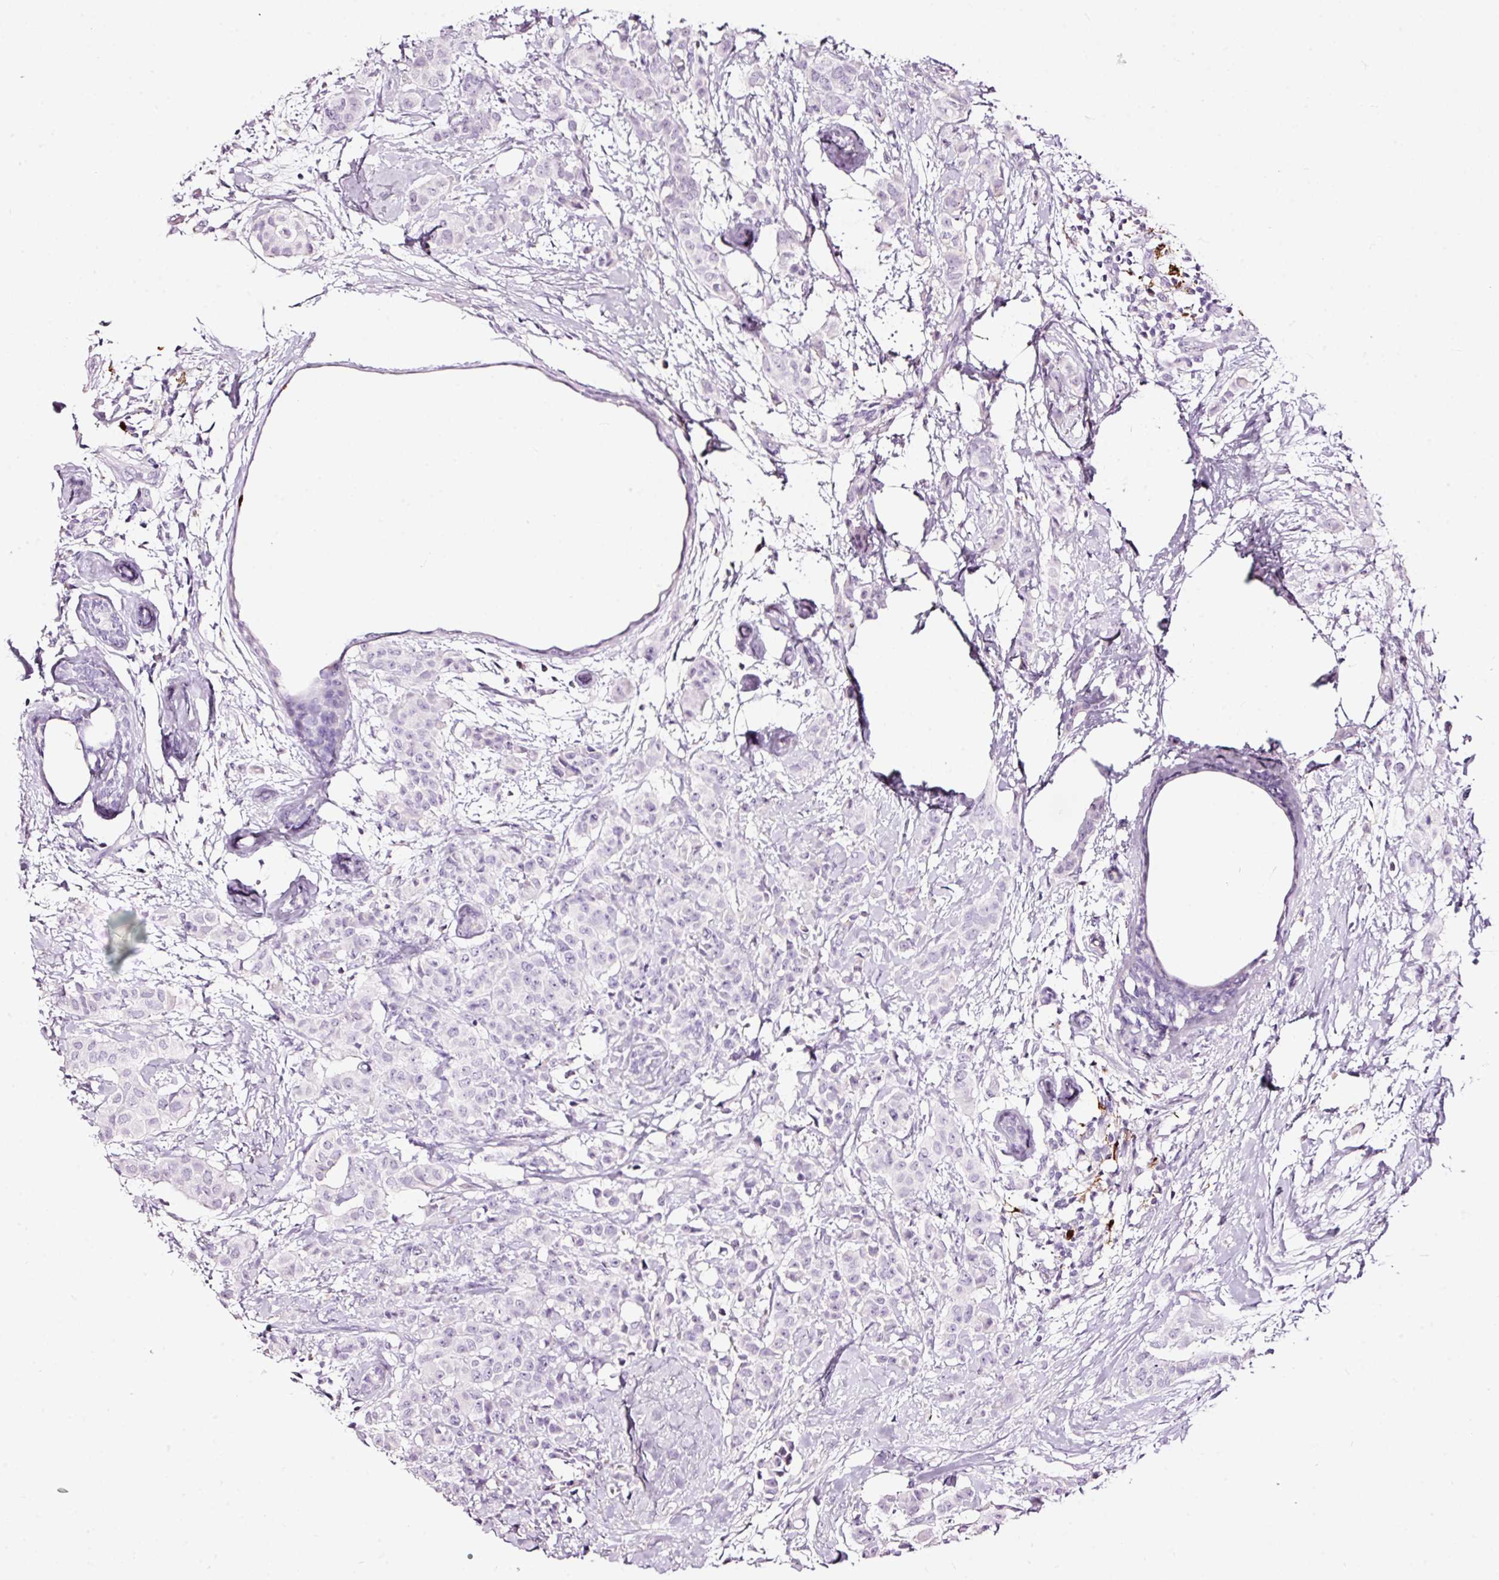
{"staining": {"intensity": "negative", "quantity": "none", "location": "none"}, "tissue": "breast cancer", "cell_type": "Tumor cells", "image_type": "cancer", "snomed": [{"axis": "morphology", "description": "Duct carcinoma"}, {"axis": "topography", "description": "Breast"}], "caption": "Breast intraductal carcinoma was stained to show a protein in brown. There is no significant positivity in tumor cells. Nuclei are stained in blue.", "gene": "LAMP3", "patient": {"sex": "female", "age": 40}}